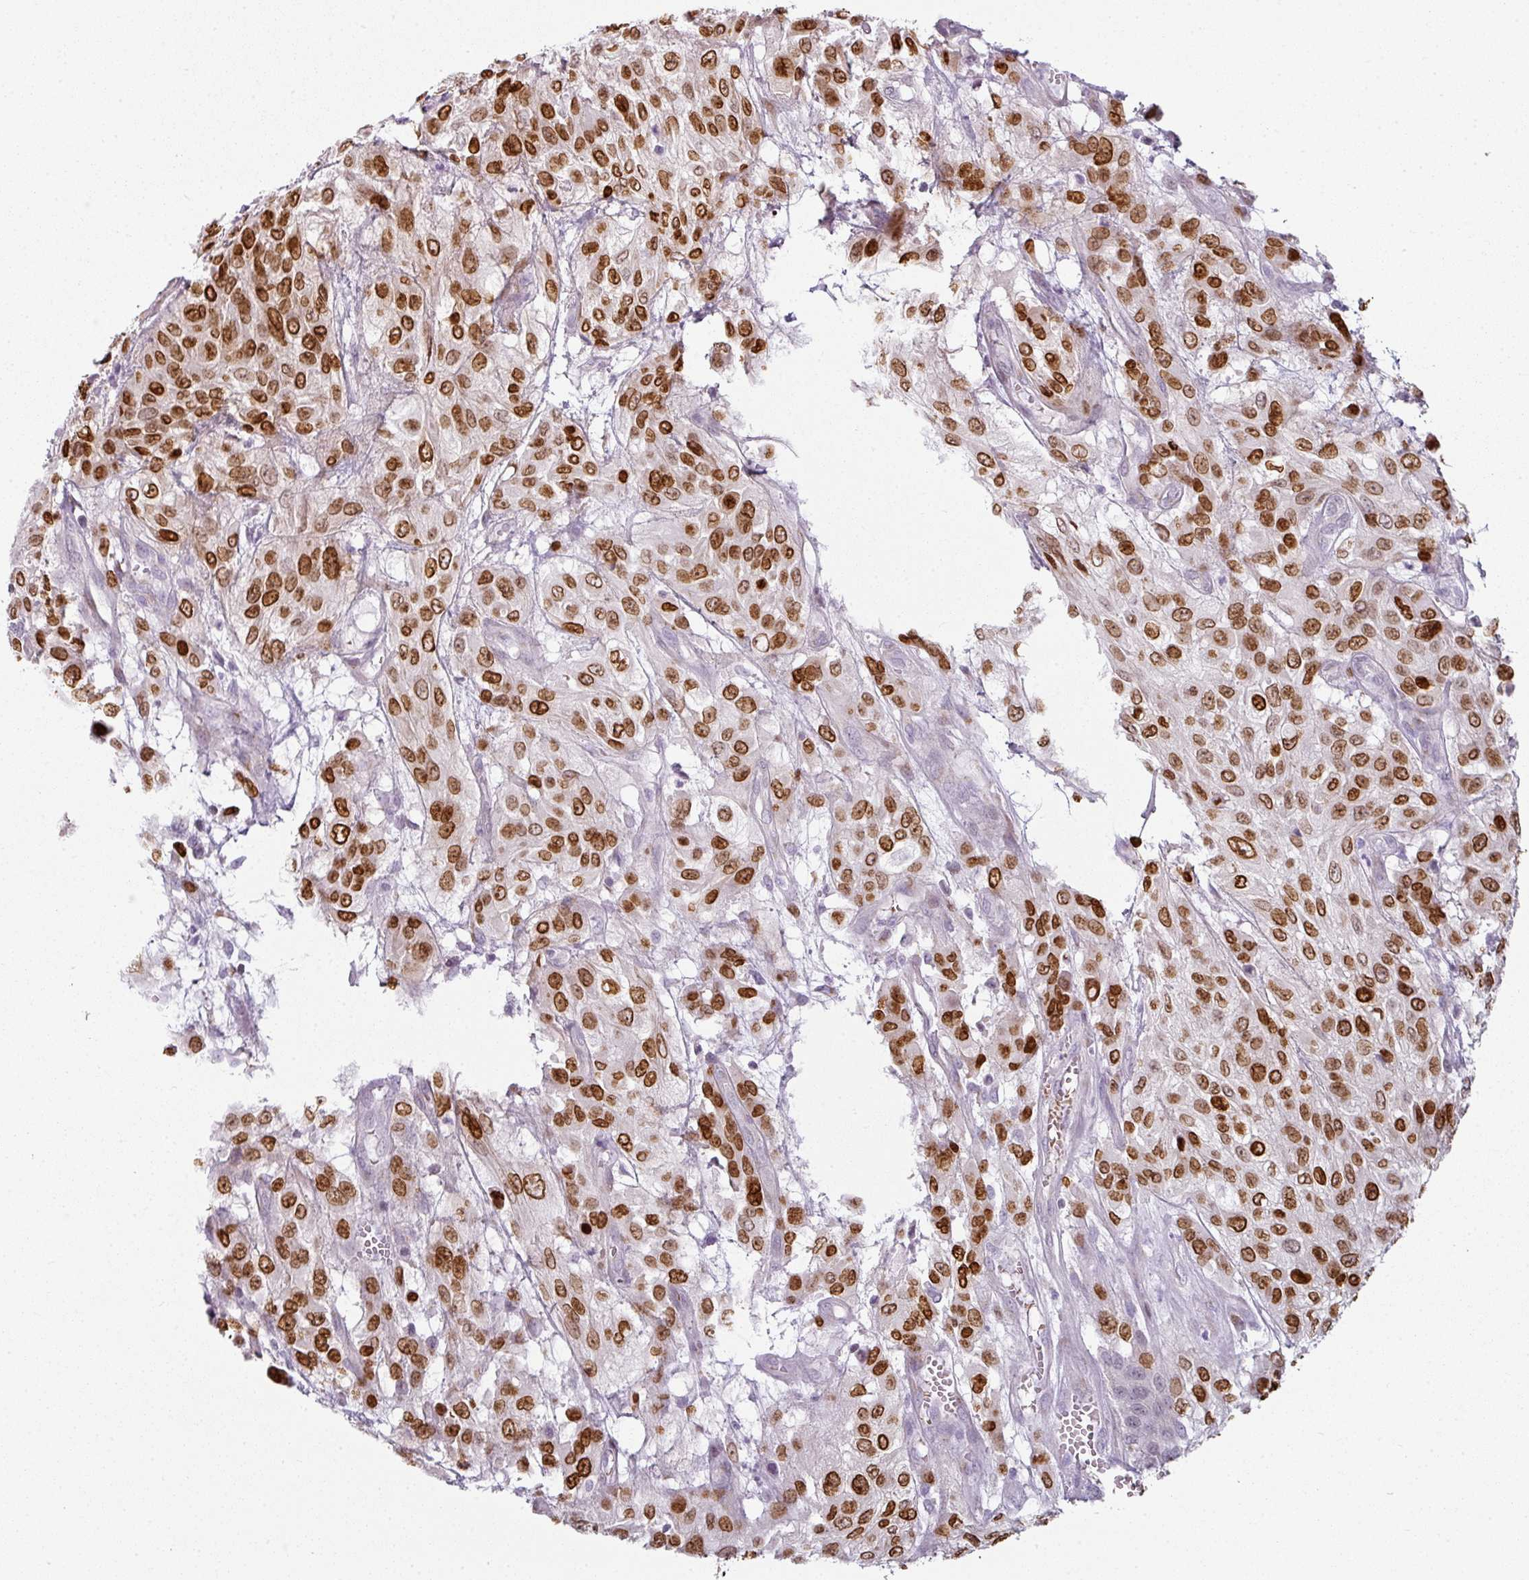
{"staining": {"intensity": "strong", "quantity": ">75%", "location": "nuclear"}, "tissue": "urothelial cancer", "cell_type": "Tumor cells", "image_type": "cancer", "snomed": [{"axis": "morphology", "description": "Urothelial carcinoma, High grade"}, {"axis": "topography", "description": "Urinary bladder"}], "caption": "Strong nuclear expression for a protein is present in approximately >75% of tumor cells of high-grade urothelial carcinoma using immunohistochemistry.", "gene": "SYT8", "patient": {"sex": "male", "age": 57}}